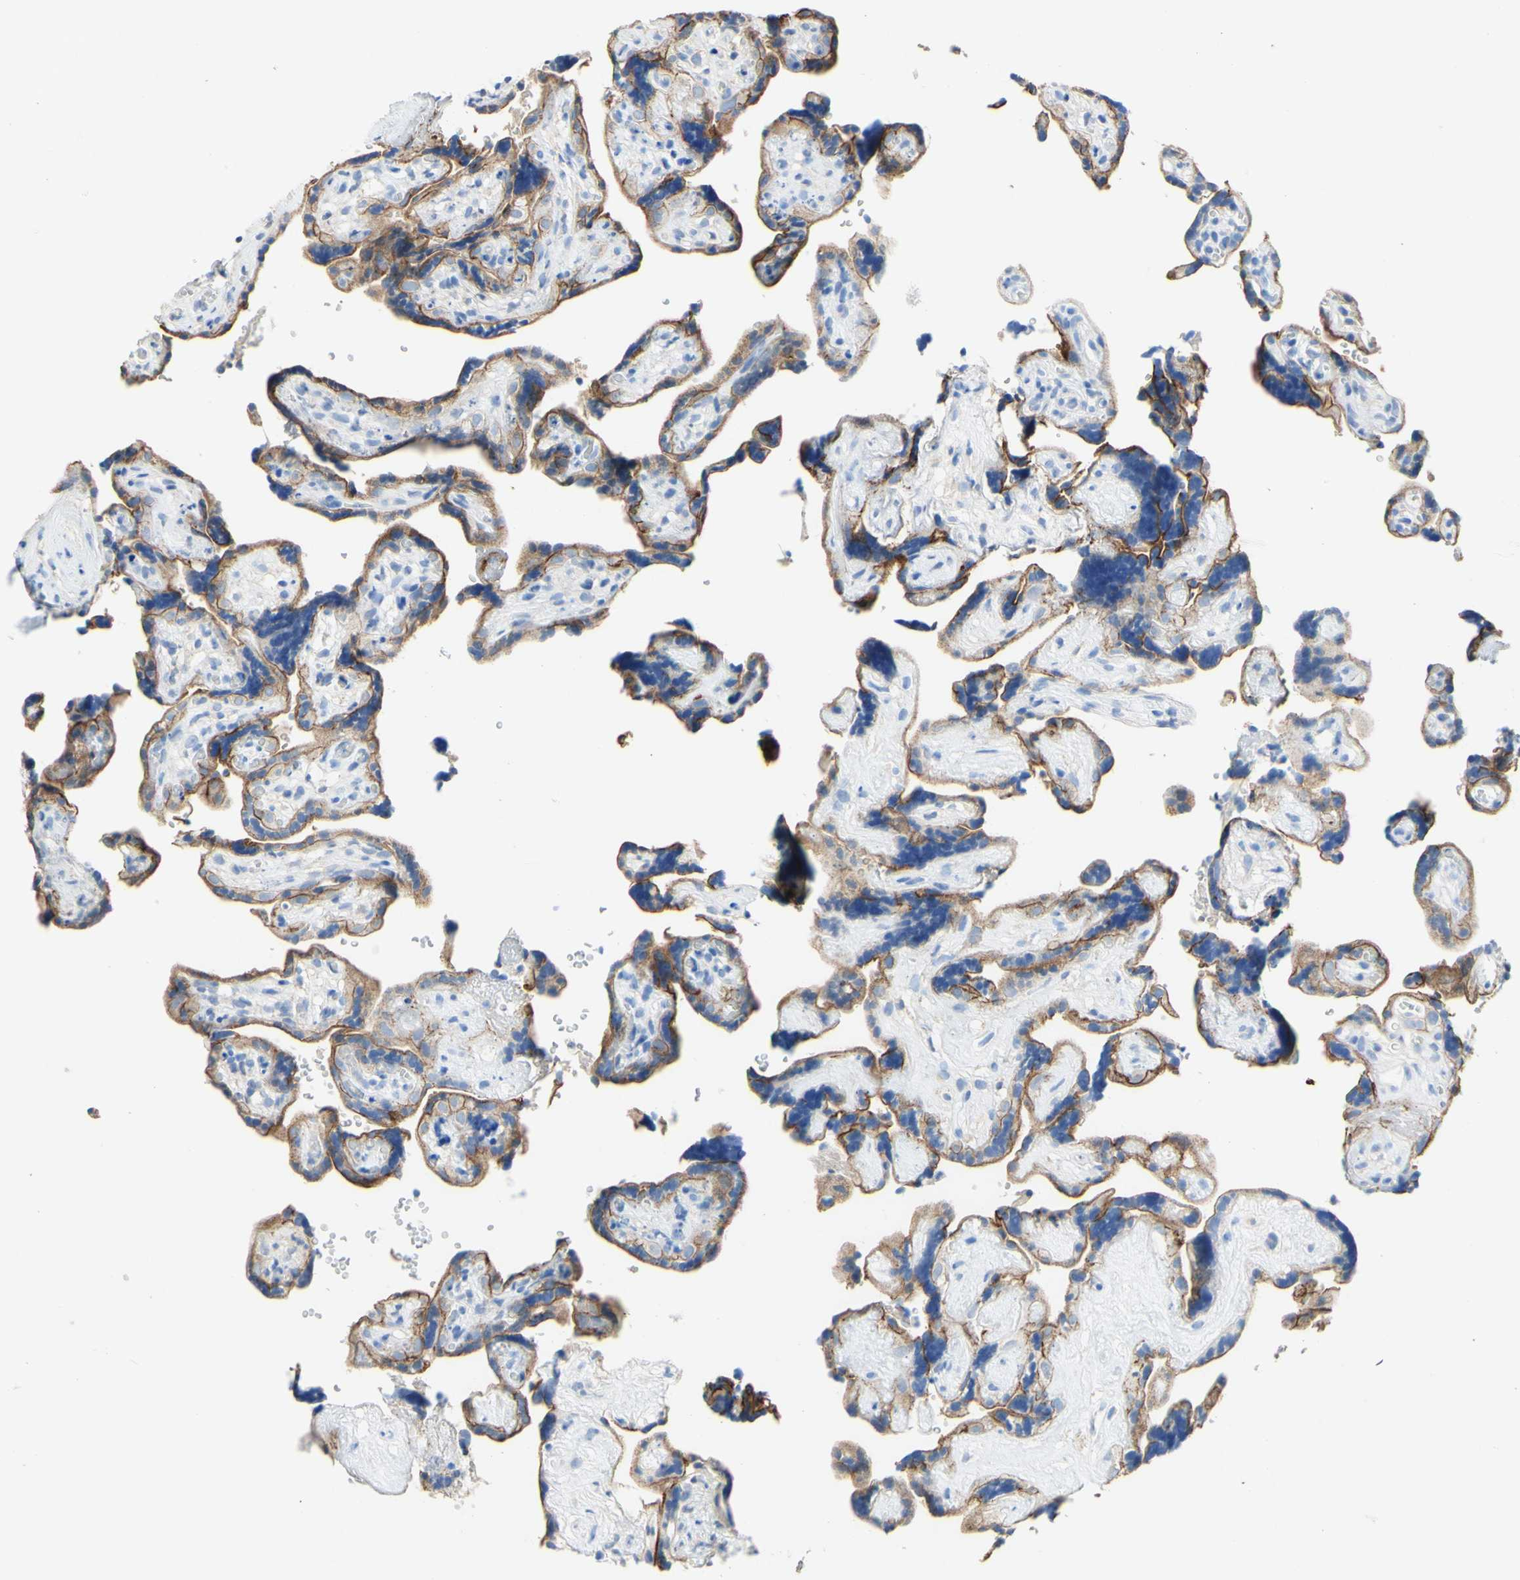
{"staining": {"intensity": "moderate", "quantity": ">75%", "location": "cytoplasmic/membranous"}, "tissue": "placenta", "cell_type": "Trophoblastic cells", "image_type": "normal", "snomed": [{"axis": "morphology", "description": "Normal tissue, NOS"}, {"axis": "topography", "description": "Placenta"}], "caption": "DAB (3,3'-diaminobenzidine) immunohistochemical staining of normal human placenta demonstrates moderate cytoplasmic/membranous protein staining in approximately >75% of trophoblastic cells. Nuclei are stained in blue.", "gene": "DSC2", "patient": {"sex": "female", "age": 30}}